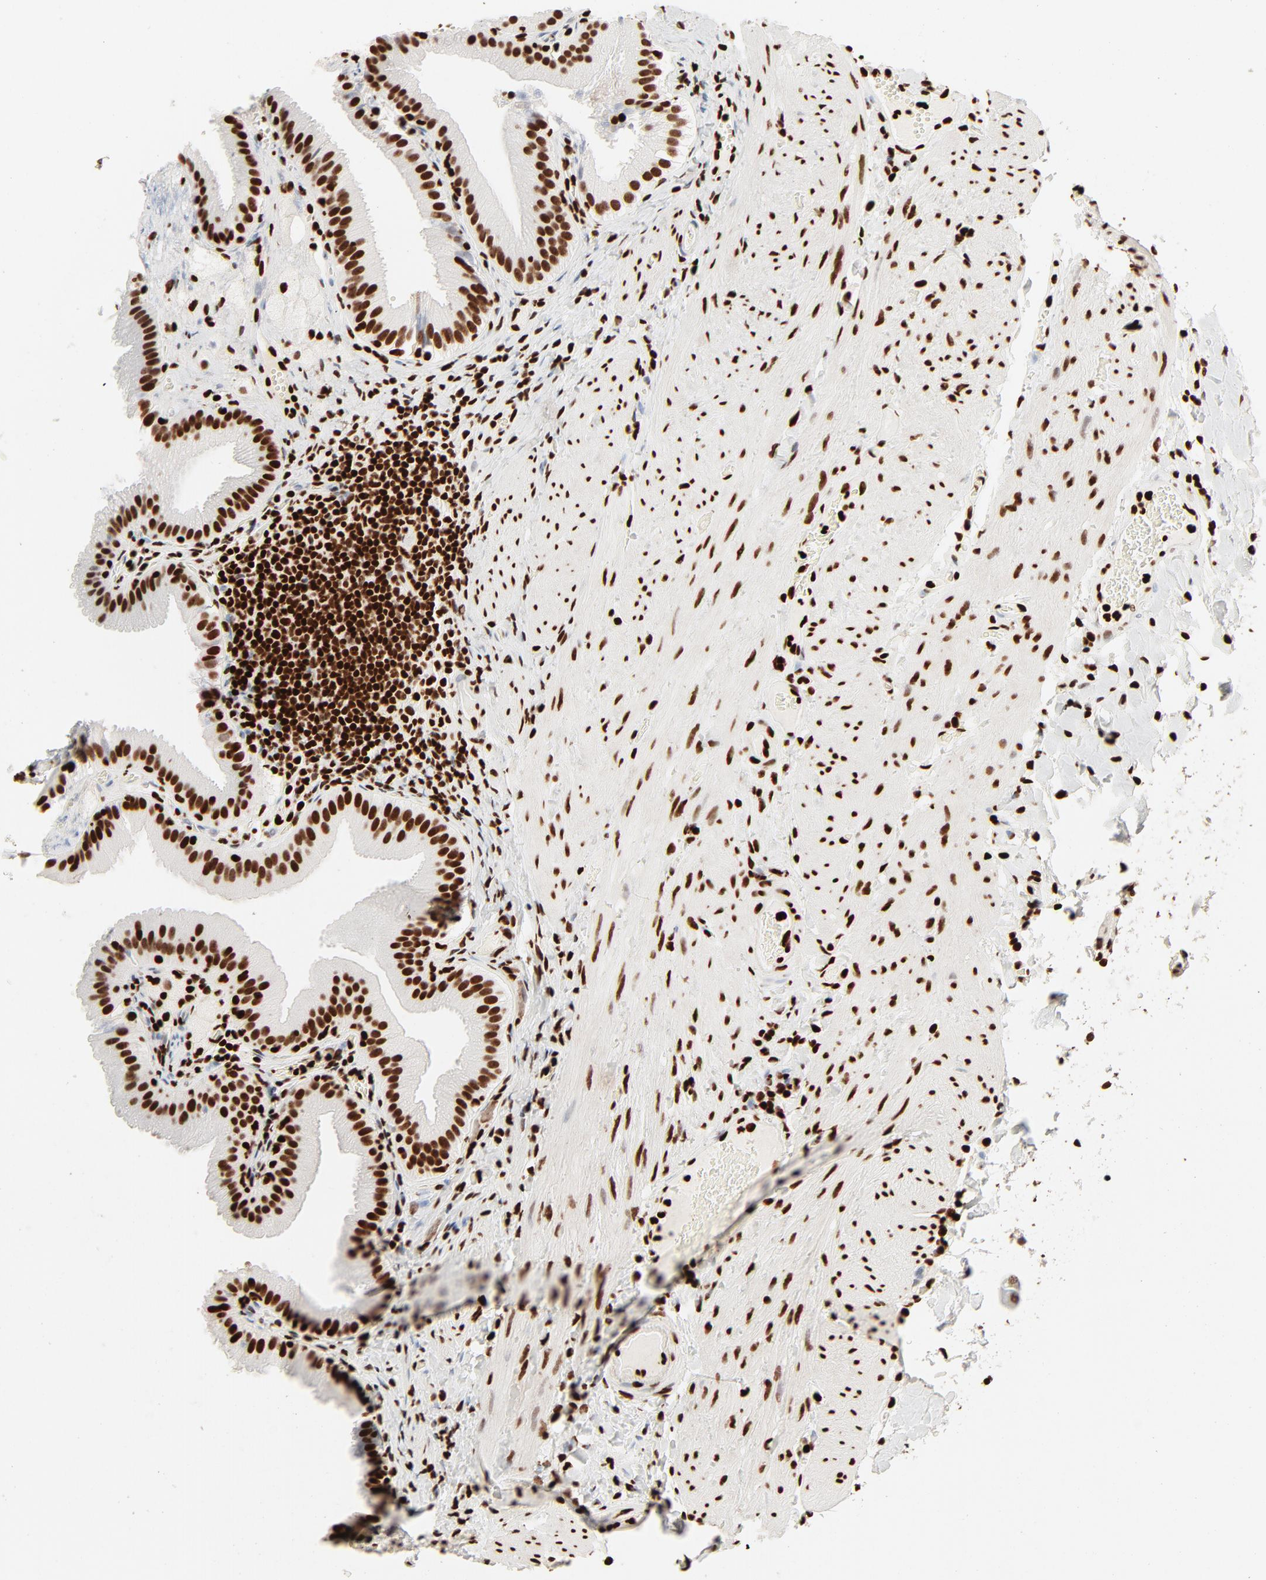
{"staining": {"intensity": "strong", "quantity": ">75%", "location": "nuclear"}, "tissue": "gallbladder", "cell_type": "Glandular cells", "image_type": "normal", "snomed": [{"axis": "morphology", "description": "Normal tissue, NOS"}, {"axis": "topography", "description": "Gallbladder"}], "caption": "Immunohistochemical staining of normal gallbladder exhibits >75% levels of strong nuclear protein positivity in about >75% of glandular cells.", "gene": "HMGB1", "patient": {"sex": "female", "age": 24}}